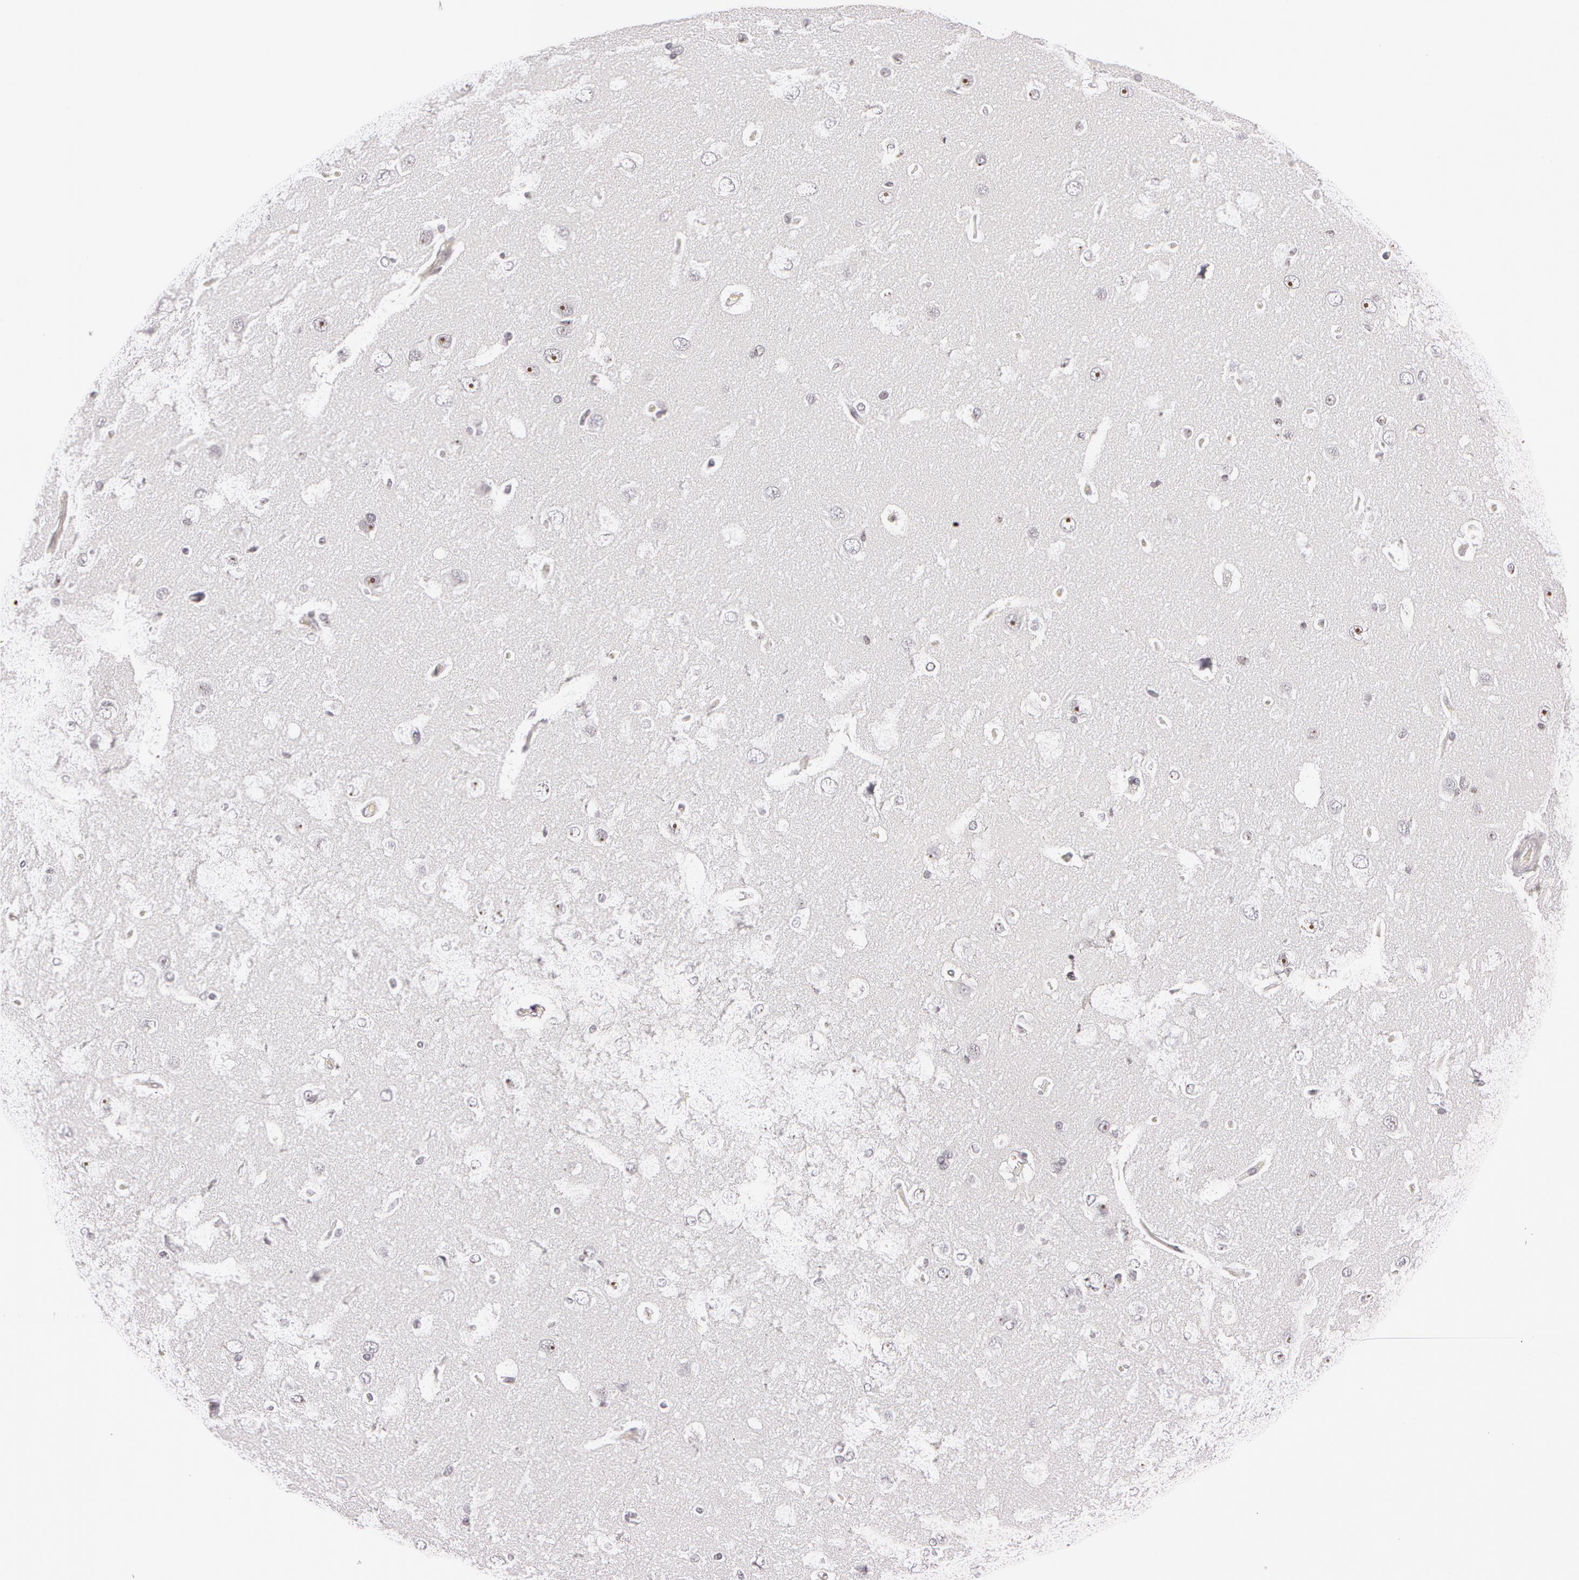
{"staining": {"intensity": "negative", "quantity": "none", "location": "none"}, "tissue": "cerebral cortex", "cell_type": "Endothelial cells", "image_type": "normal", "snomed": [{"axis": "morphology", "description": "Normal tissue, NOS"}, {"axis": "topography", "description": "Cerebral cortex"}], "caption": "High magnification brightfield microscopy of benign cerebral cortex stained with DAB (3,3'-diaminobenzidine) (brown) and counterstained with hematoxylin (blue): endothelial cells show no significant staining. Brightfield microscopy of immunohistochemistry (IHC) stained with DAB (3,3'-diaminobenzidine) (brown) and hematoxylin (blue), captured at high magnification.", "gene": "FBL", "patient": {"sex": "female", "age": 45}}